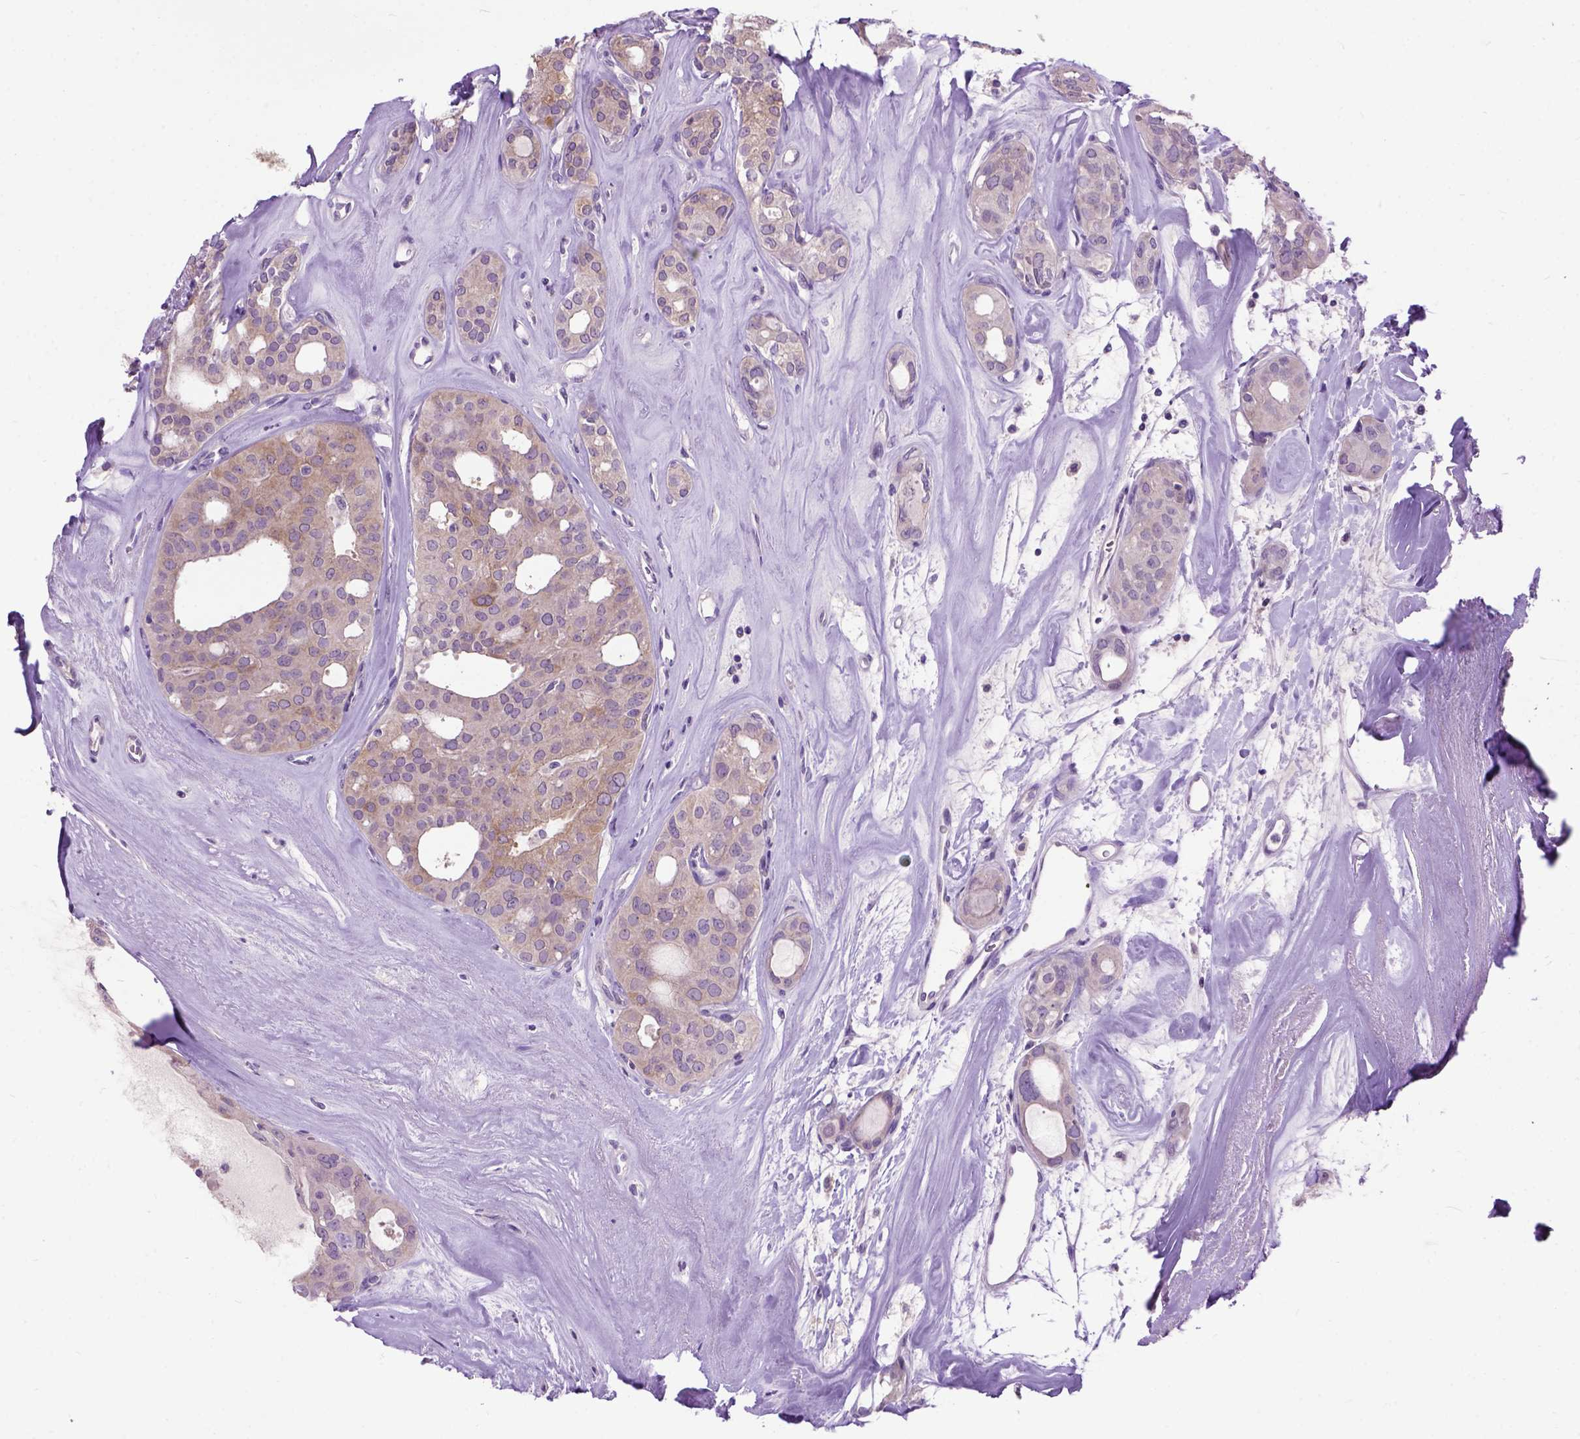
{"staining": {"intensity": "moderate", "quantity": "<25%", "location": "cytoplasmic/membranous"}, "tissue": "thyroid cancer", "cell_type": "Tumor cells", "image_type": "cancer", "snomed": [{"axis": "morphology", "description": "Follicular adenoma carcinoma, NOS"}, {"axis": "topography", "description": "Thyroid gland"}], "caption": "Approximately <25% of tumor cells in thyroid follicular adenoma carcinoma reveal moderate cytoplasmic/membranous protein expression as visualized by brown immunohistochemical staining.", "gene": "MAPT", "patient": {"sex": "male", "age": 75}}